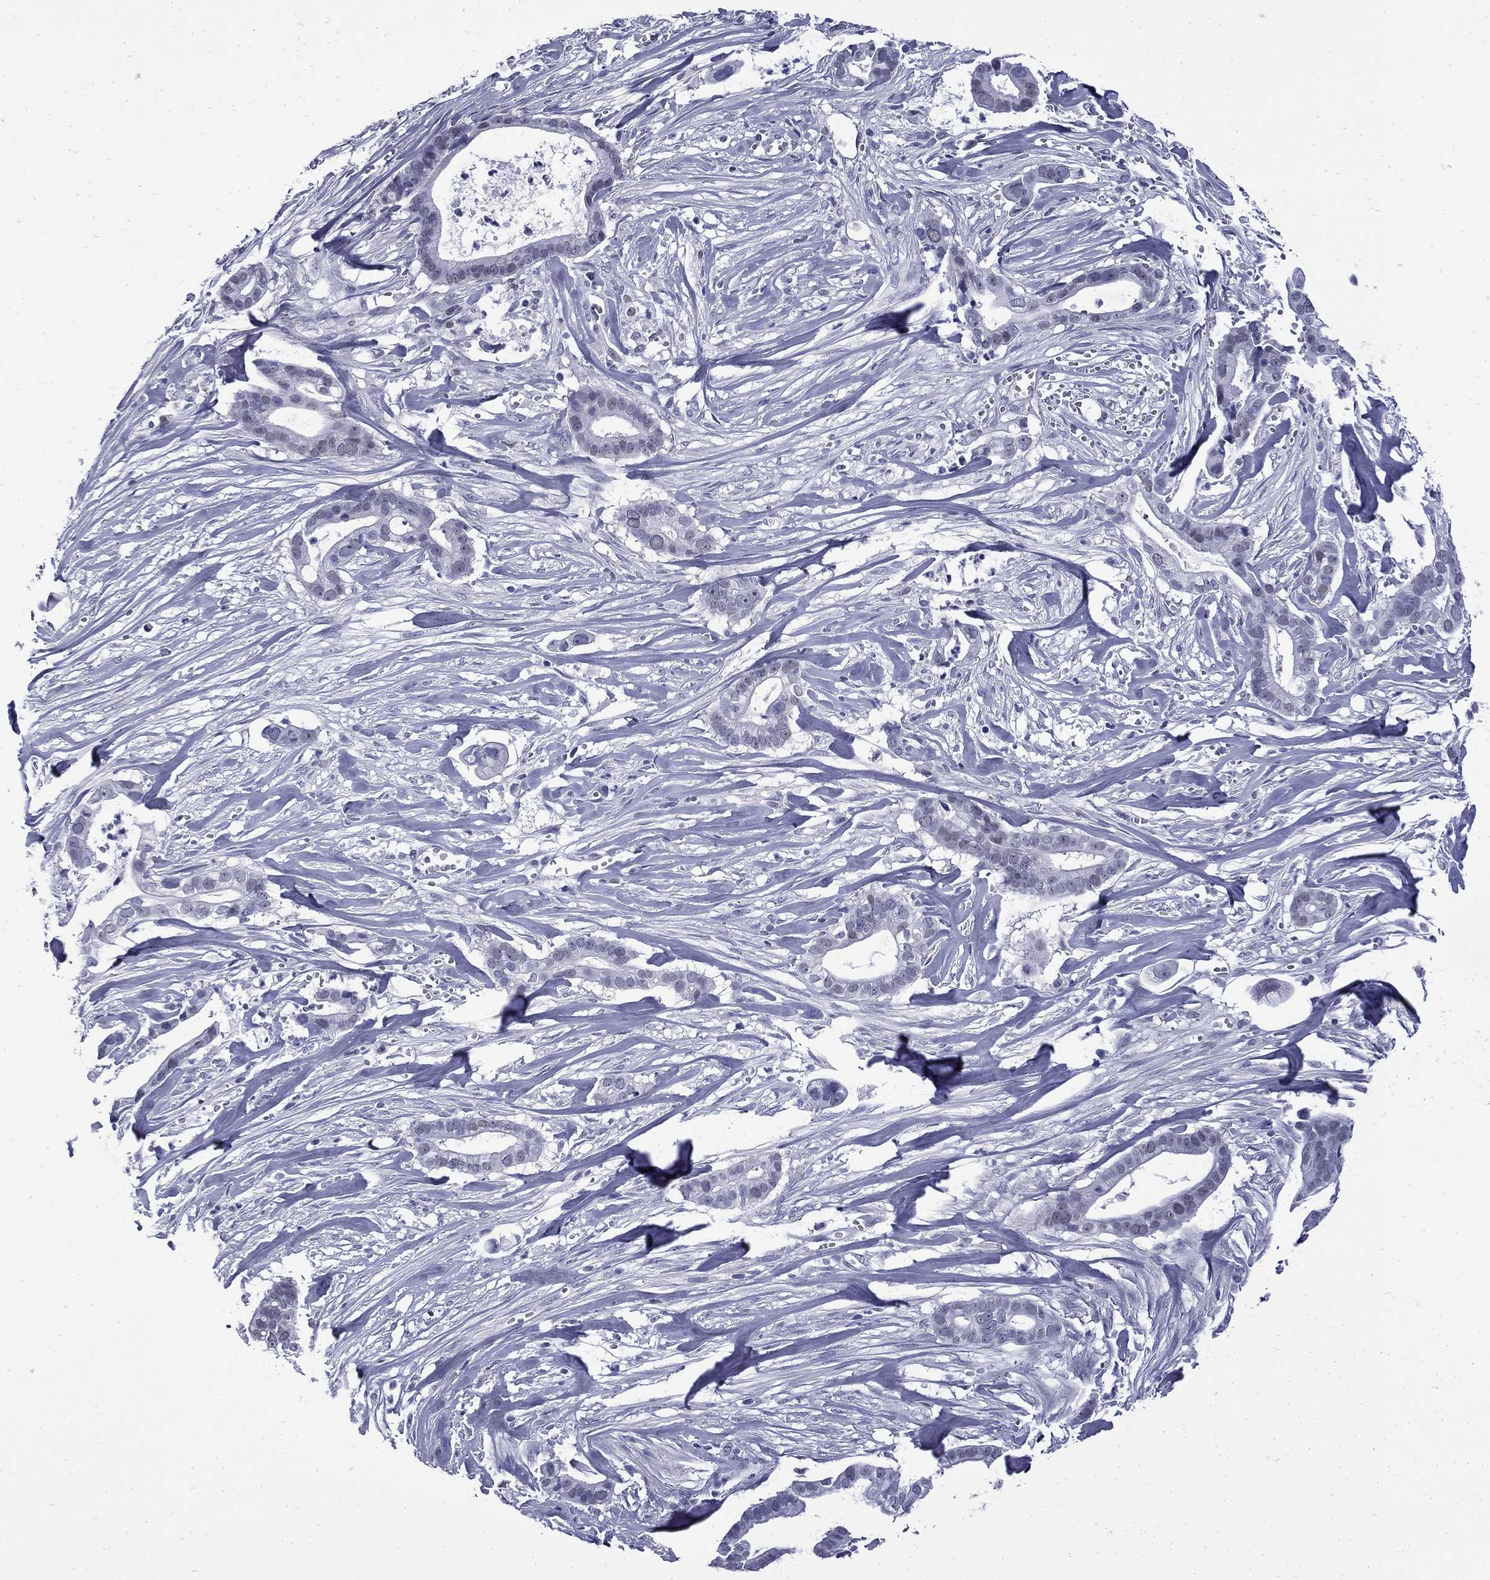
{"staining": {"intensity": "negative", "quantity": "none", "location": "none"}, "tissue": "pancreatic cancer", "cell_type": "Tumor cells", "image_type": "cancer", "snomed": [{"axis": "morphology", "description": "Adenocarcinoma, NOS"}, {"axis": "topography", "description": "Pancreas"}], "caption": "The image demonstrates no significant staining in tumor cells of pancreatic adenocarcinoma.", "gene": "MGARP", "patient": {"sex": "male", "age": 61}}